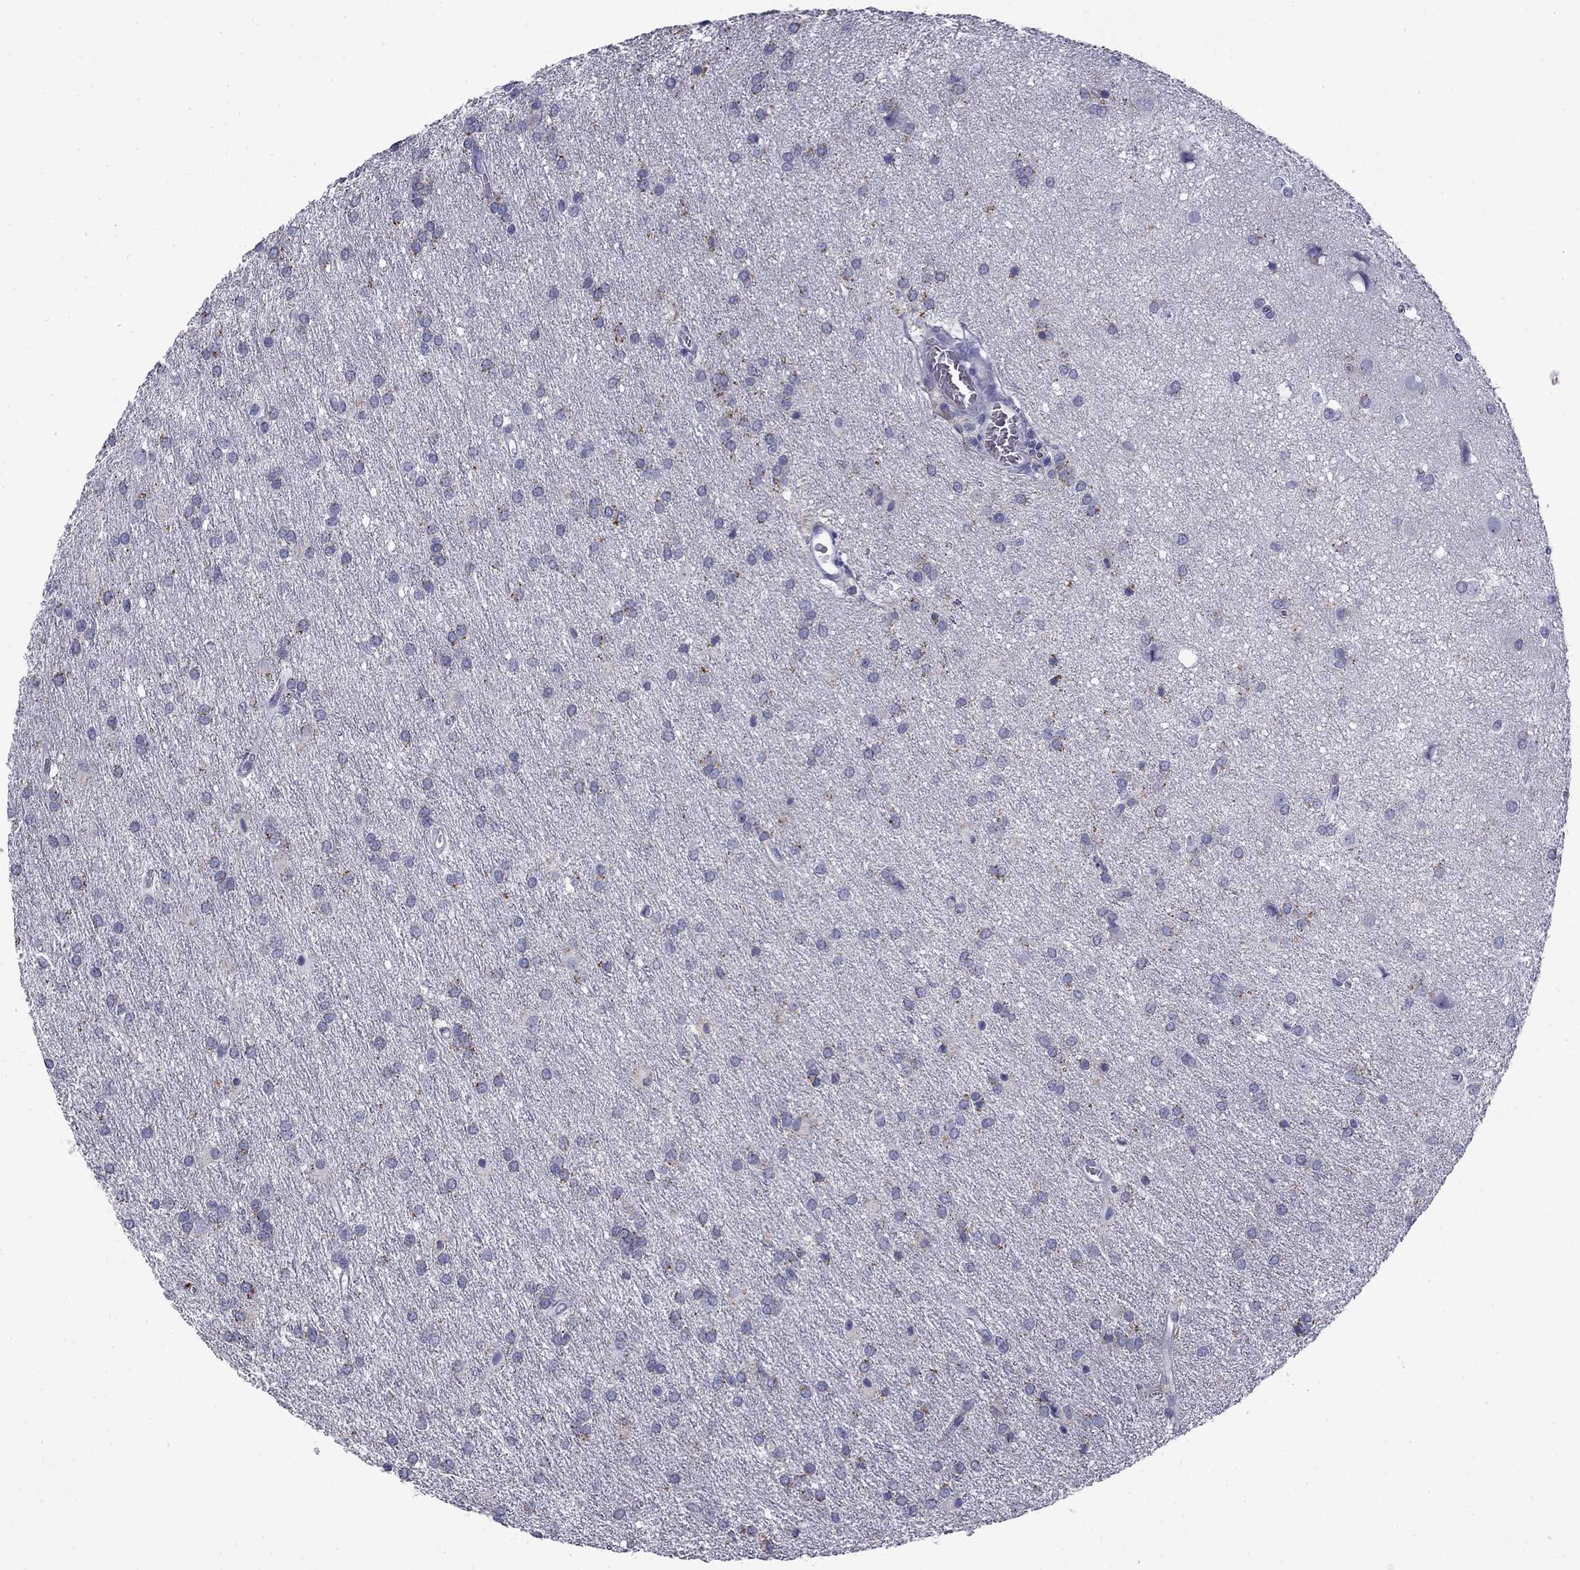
{"staining": {"intensity": "negative", "quantity": "none", "location": "none"}, "tissue": "glioma", "cell_type": "Tumor cells", "image_type": "cancer", "snomed": [{"axis": "morphology", "description": "Glioma, malignant, Low grade"}, {"axis": "topography", "description": "Brain"}], "caption": "Micrograph shows no protein positivity in tumor cells of malignant glioma (low-grade) tissue. The staining is performed using DAB (3,3'-diaminobenzidine) brown chromogen with nuclei counter-stained in using hematoxylin.", "gene": "CLPSL2", "patient": {"sex": "female", "age": 32}}